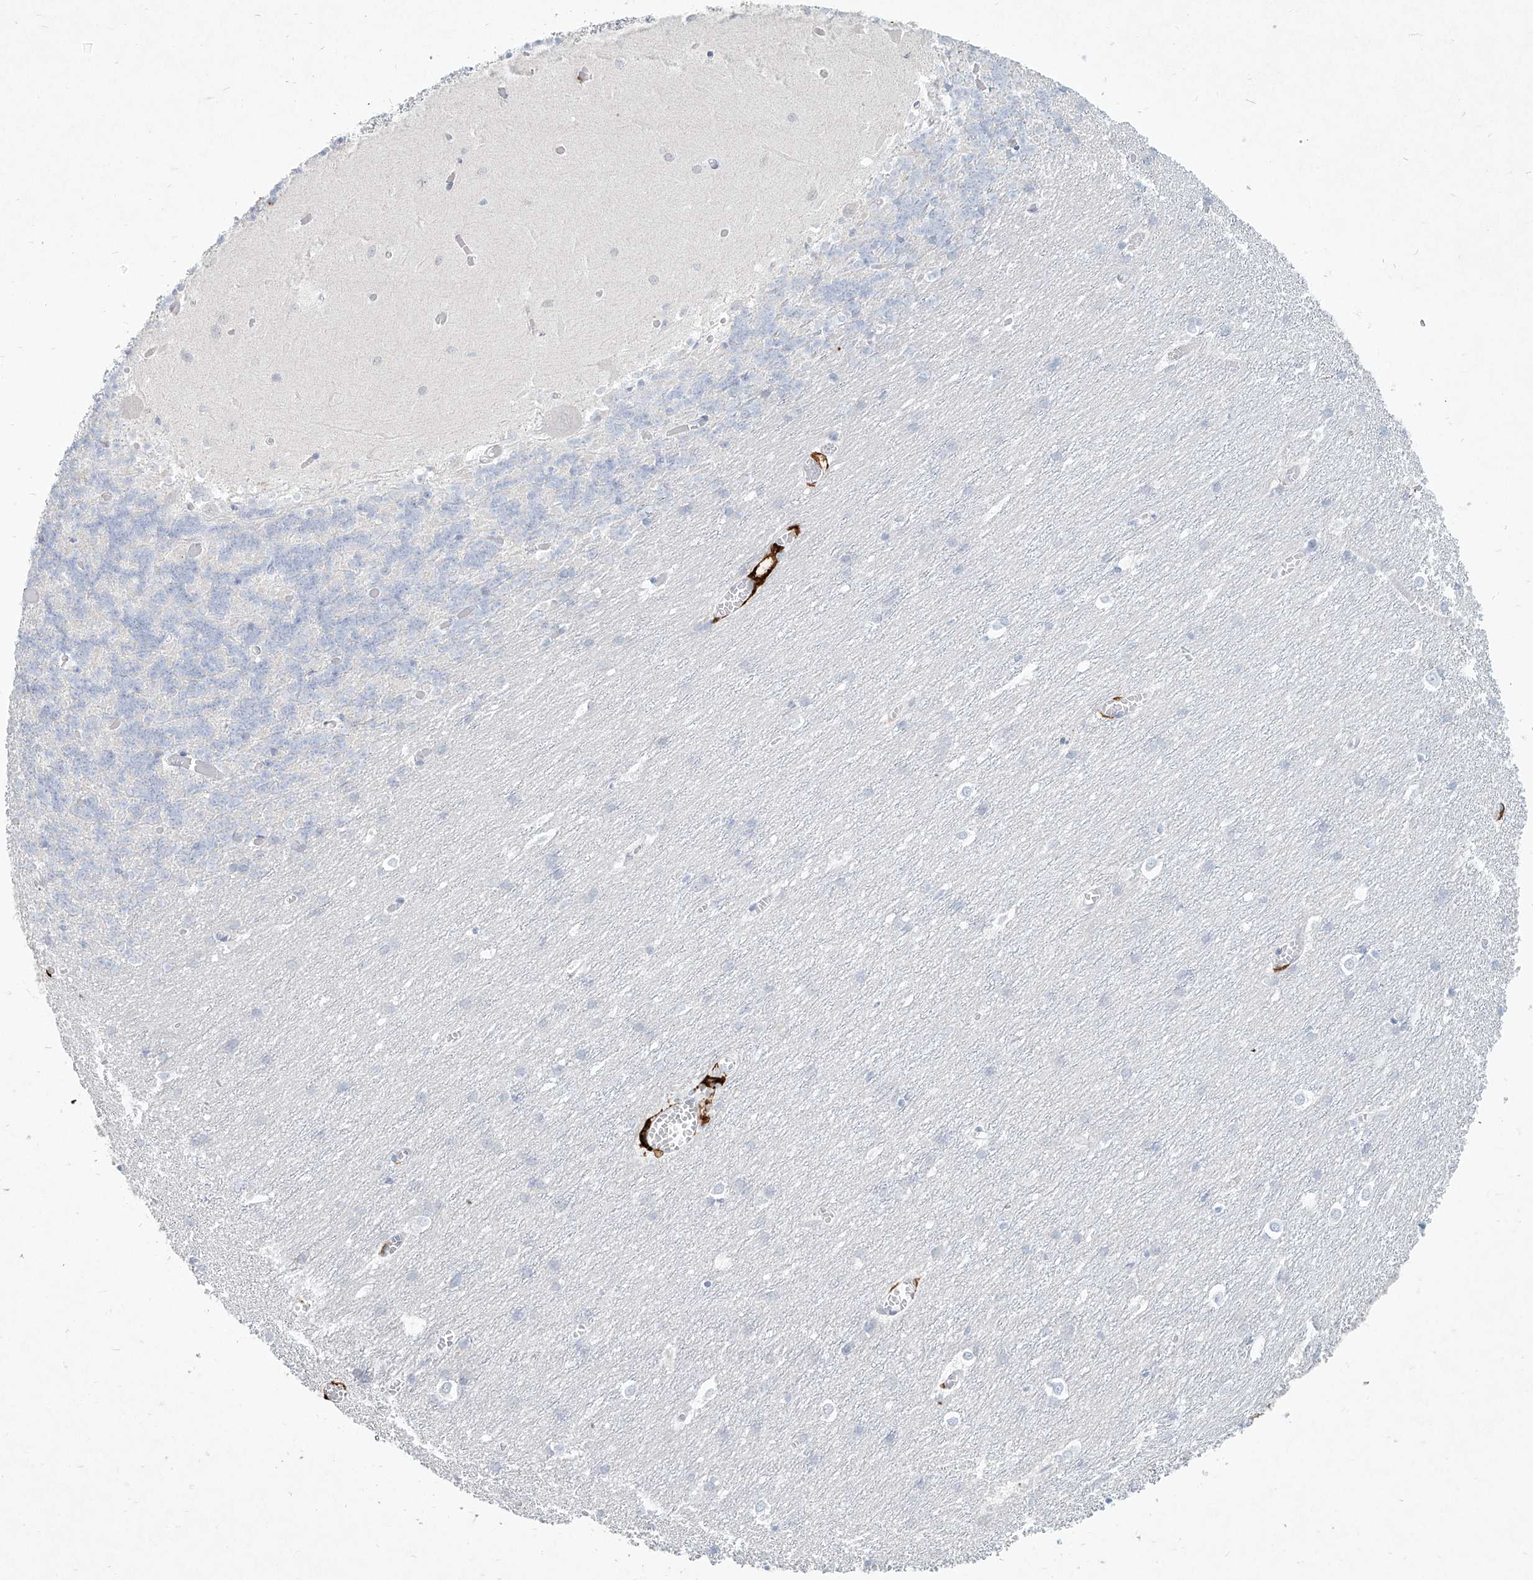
{"staining": {"intensity": "negative", "quantity": "none", "location": "none"}, "tissue": "cerebellum", "cell_type": "Cells in granular layer", "image_type": "normal", "snomed": [{"axis": "morphology", "description": "Normal tissue, NOS"}, {"axis": "topography", "description": "Cerebellum"}], "caption": "Immunohistochemical staining of normal cerebellum reveals no significant expression in cells in granular layer. Brightfield microscopy of immunohistochemistry stained with DAB (brown) and hematoxylin (blue), captured at high magnification.", "gene": "CD209", "patient": {"sex": "male", "age": 37}}